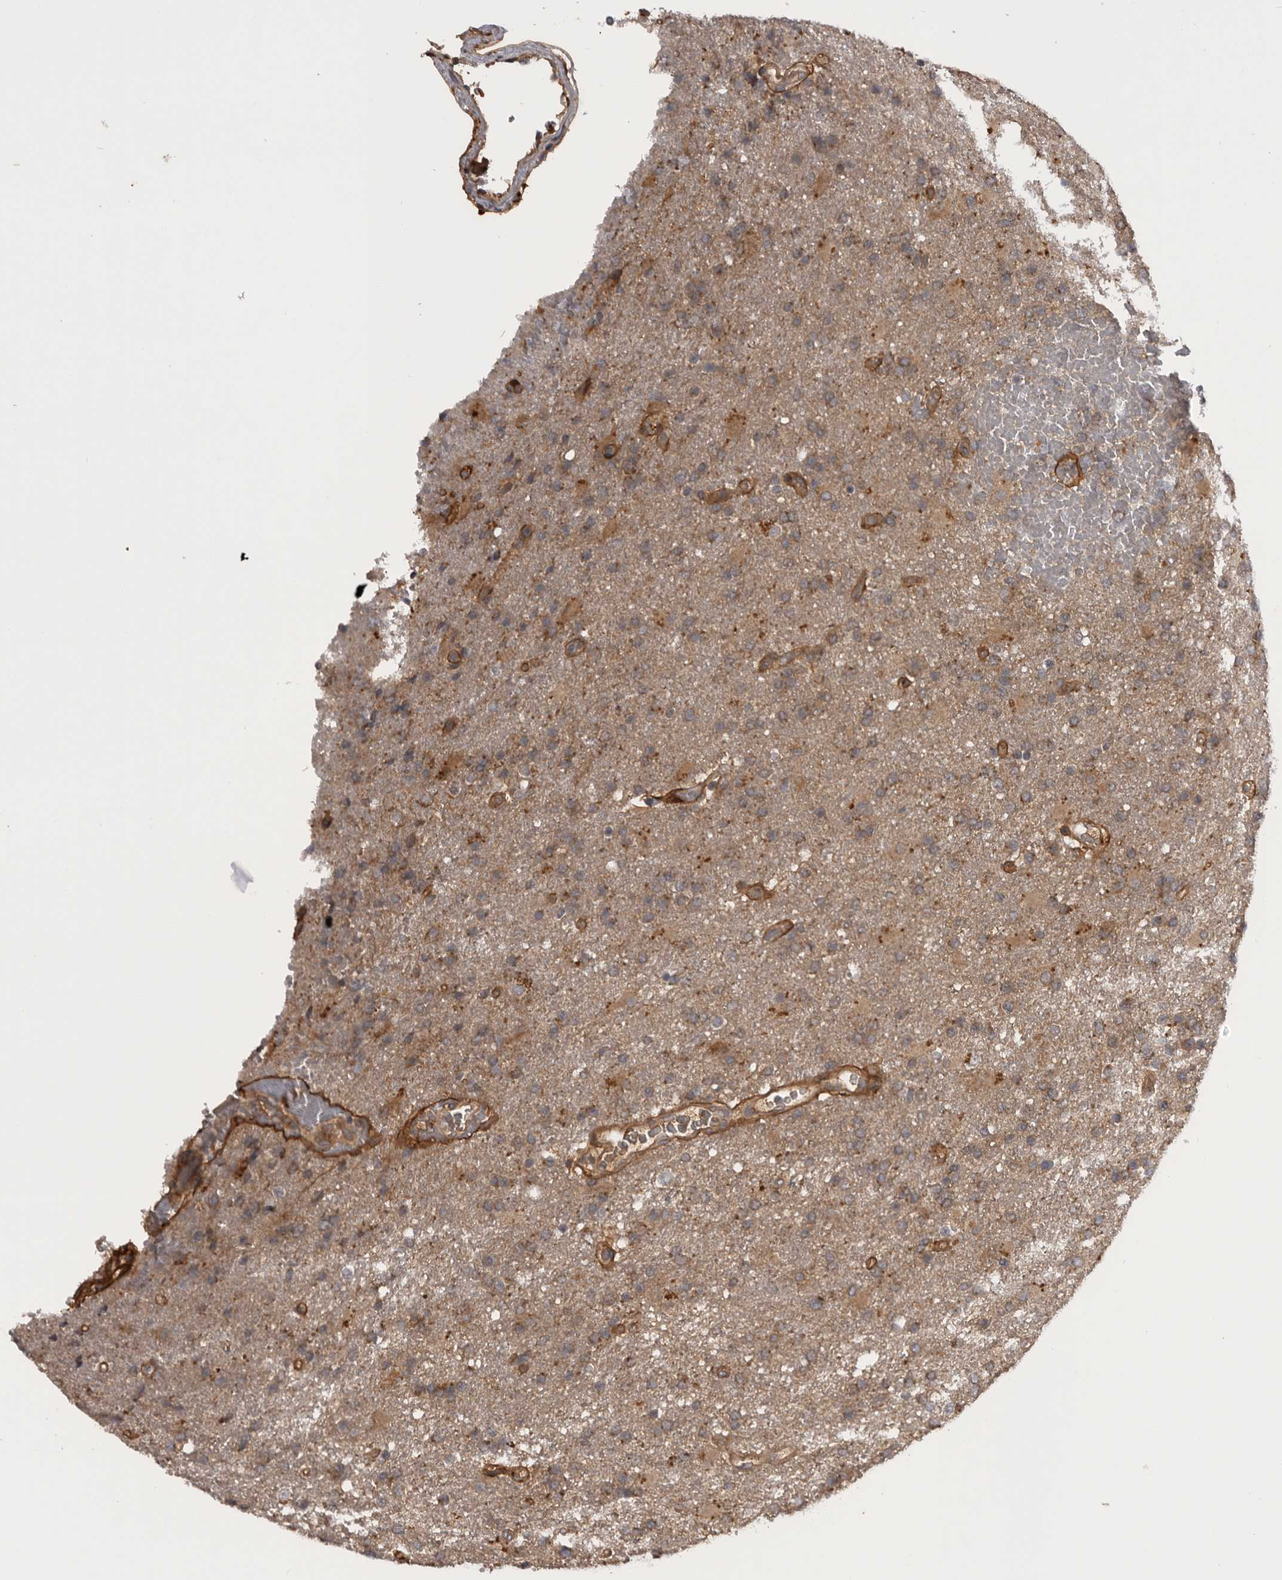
{"staining": {"intensity": "weak", "quantity": ">75%", "location": "cytoplasmic/membranous"}, "tissue": "glioma", "cell_type": "Tumor cells", "image_type": "cancer", "snomed": [{"axis": "morphology", "description": "Glioma, malignant, High grade"}, {"axis": "topography", "description": "Brain"}], "caption": "Immunohistochemistry (IHC) photomicrograph of neoplastic tissue: human malignant high-grade glioma stained using immunohistochemistry reveals low levels of weak protein expression localized specifically in the cytoplasmic/membranous of tumor cells, appearing as a cytoplasmic/membranous brown color.", "gene": "RAB3GAP2", "patient": {"sex": "male", "age": 72}}